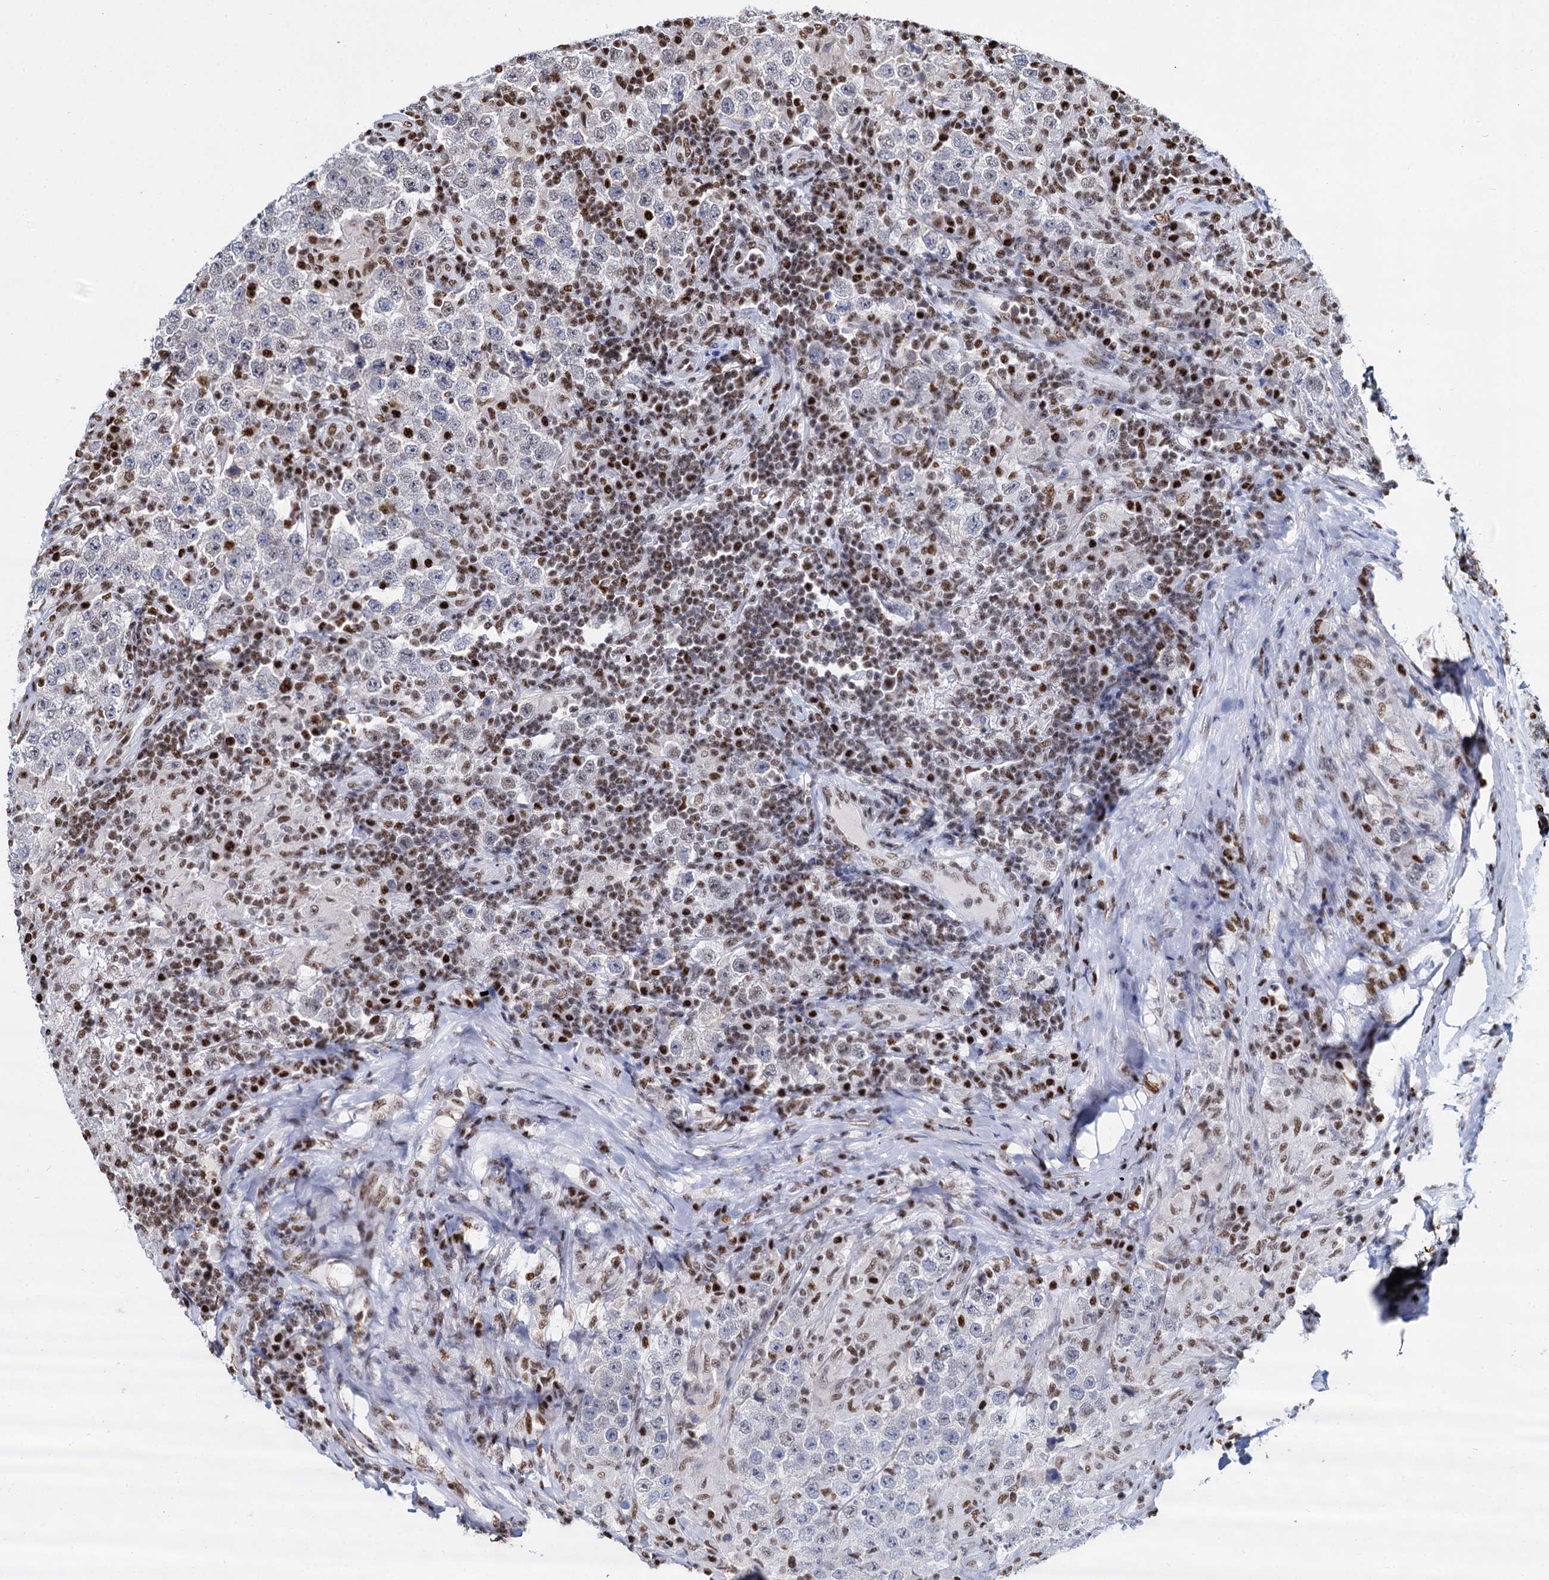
{"staining": {"intensity": "weak", "quantity": "25%-75%", "location": "nuclear"}, "tissue": "testis cancer", "cell_type": "Tumor cells", "image_type": "cancer", "snomed": [{"axis": "morphology", "description": "Normal tissue, NOS"}, {"axis": "morphology", "description": "Urothelial carcinoma, High grade"}, {"axis": "morphology", "description": "Seminoma, NOS"}, {"axis": "morphology", "description": "Carcinoma, Embryonal, NOS"}, {"axis": "topography", "description": "Urinary bladder"}, {"axis": "topography", "description": "Testis"}], "caption": "Weak nuclear staining is present in about 25%-75% of tumor cells in testis cancer (embryonal carcinoma).", "gene": "DCPS", "patient": {"sex": "male", "age": 41}}